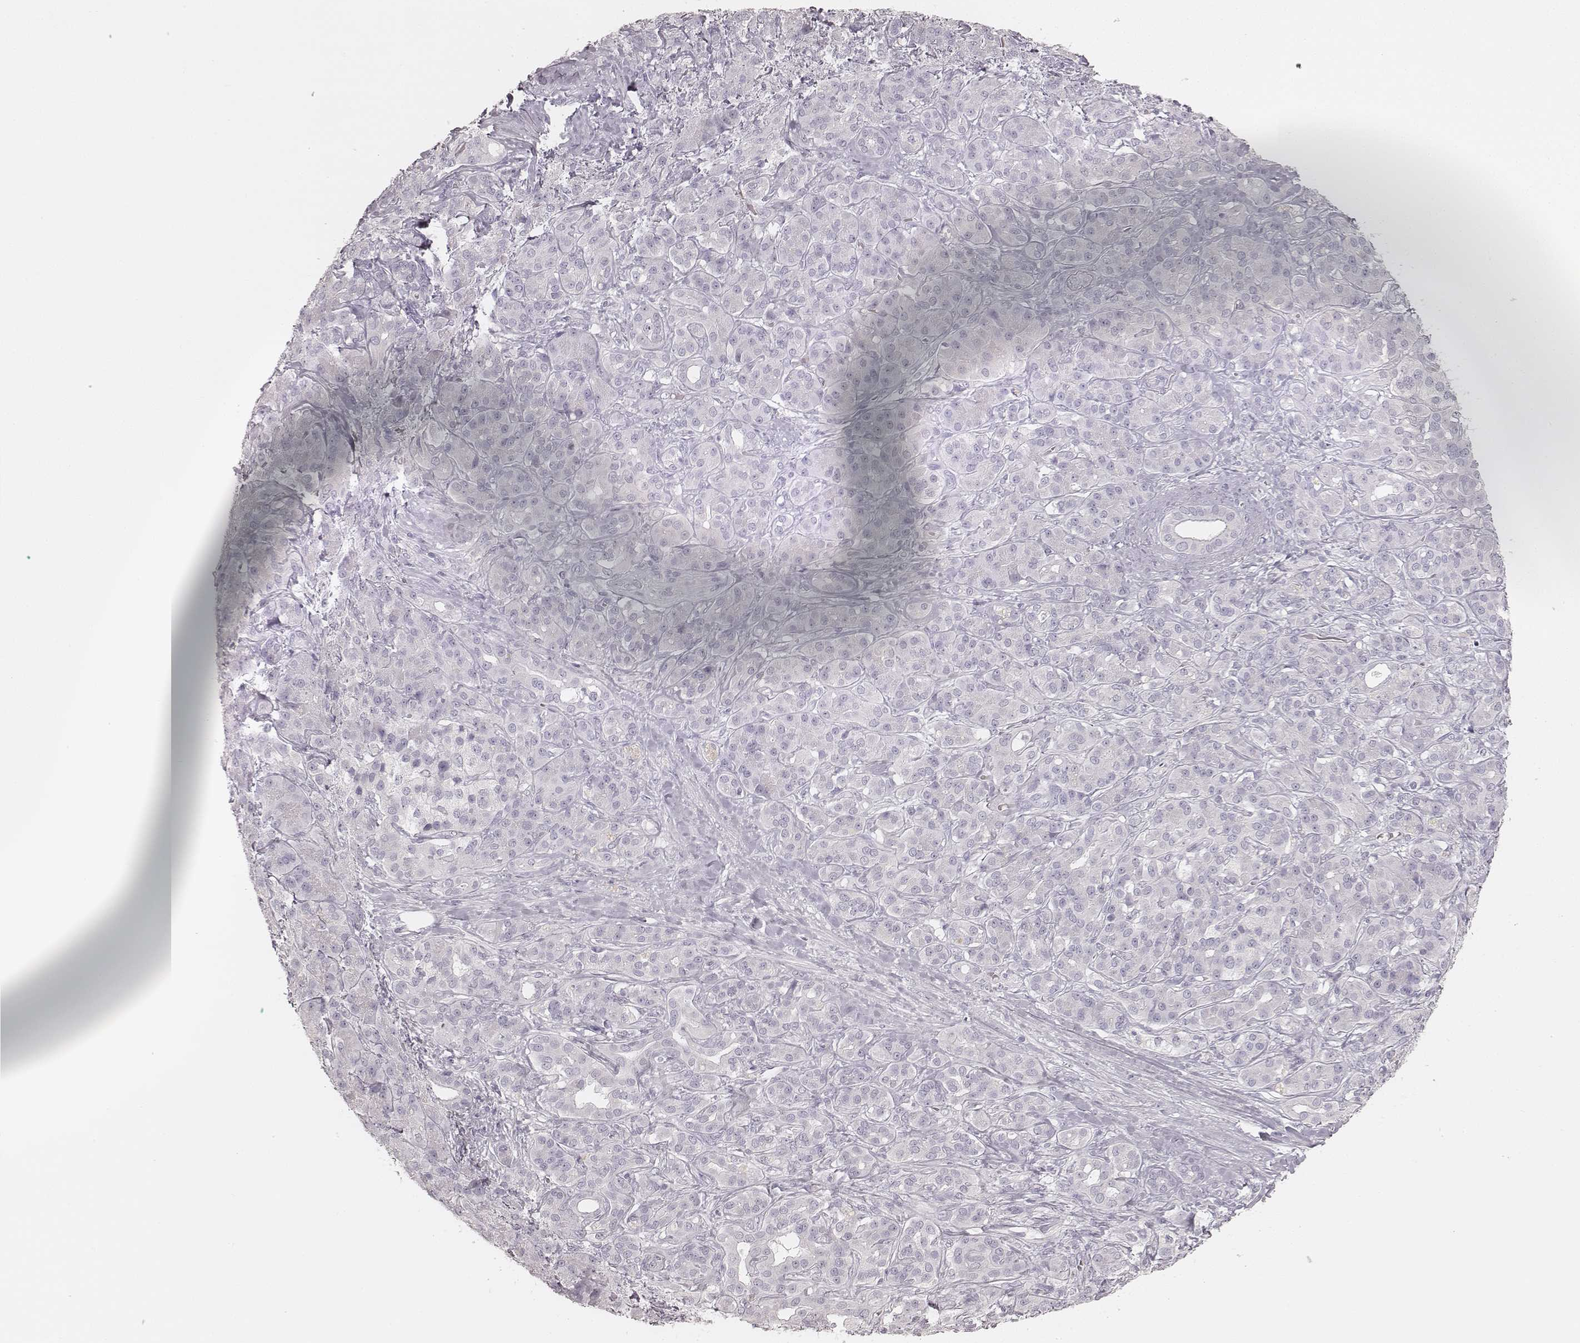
{"staining": {"intensity": "negative", "quantity": "none", "location": "none"}, "tissue": "pancreatic cancer", "cell_type": "Tumor cells", "image_type": "cancer", "snomed": [{"axis": "morphology", "description": "Normal tissue, NOS"}, {"axis": "morphology", "description": "Inflammation, NOS"}, {"axis": "morphology", "description": "Adenocarcinoma, NOS"}, {"axis": "topography", "description": "Pancreas"}], "caption": "The photomicrograph shows no significant staining in tumor cells of pancreatic cancer (adenocarcinoma). Brightfield microscopy of immunohistochemistry stained with DAB (3,3'-diaminobenzidine) (brown) and hematoxylin (blue), captured at high magnification.", "gene": "KRT31", "patient": {"sex": "male", "age": 57}}